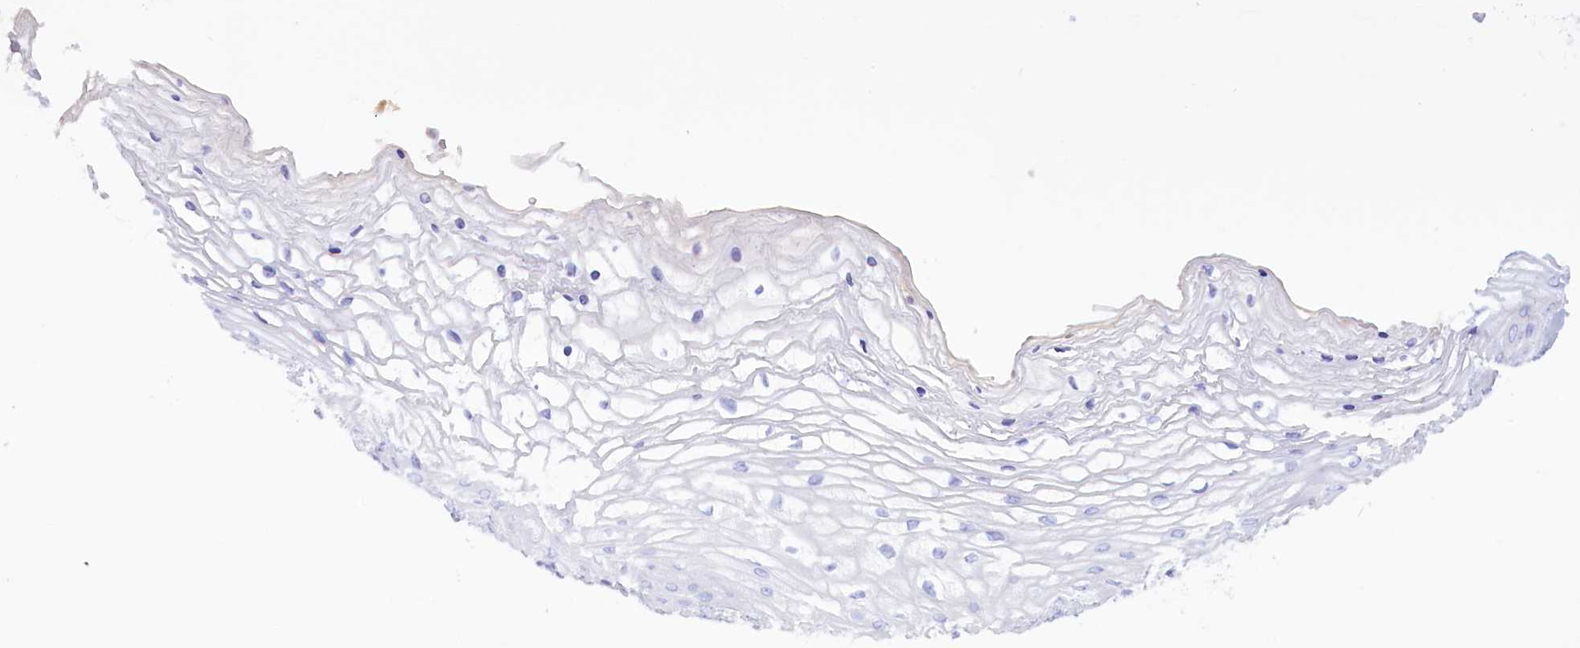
{"staining": {"intensity": "negative", "quantity": "none", "location": "none"}, "tissue": "vagina", "cell_type": "Squamous epithelial cells", "image_type": "normal", "snomed": [{"axis": "morphology", "description": "Normal tissue, NOS"}, {"axis": "topography", "description": "Vagina"}], "caption": "Squamous epithelial cells are negative for protein expression in benign human vagina. The staining was performed using DAB (3,3'-diaminobenzidine) to visualize the protein expression in brown, while the nuclei were stained in blue with hematoxylin (Magnification: 20x).", "gene": "PROK2", "patient": {"sex": "female", "age": 68}}